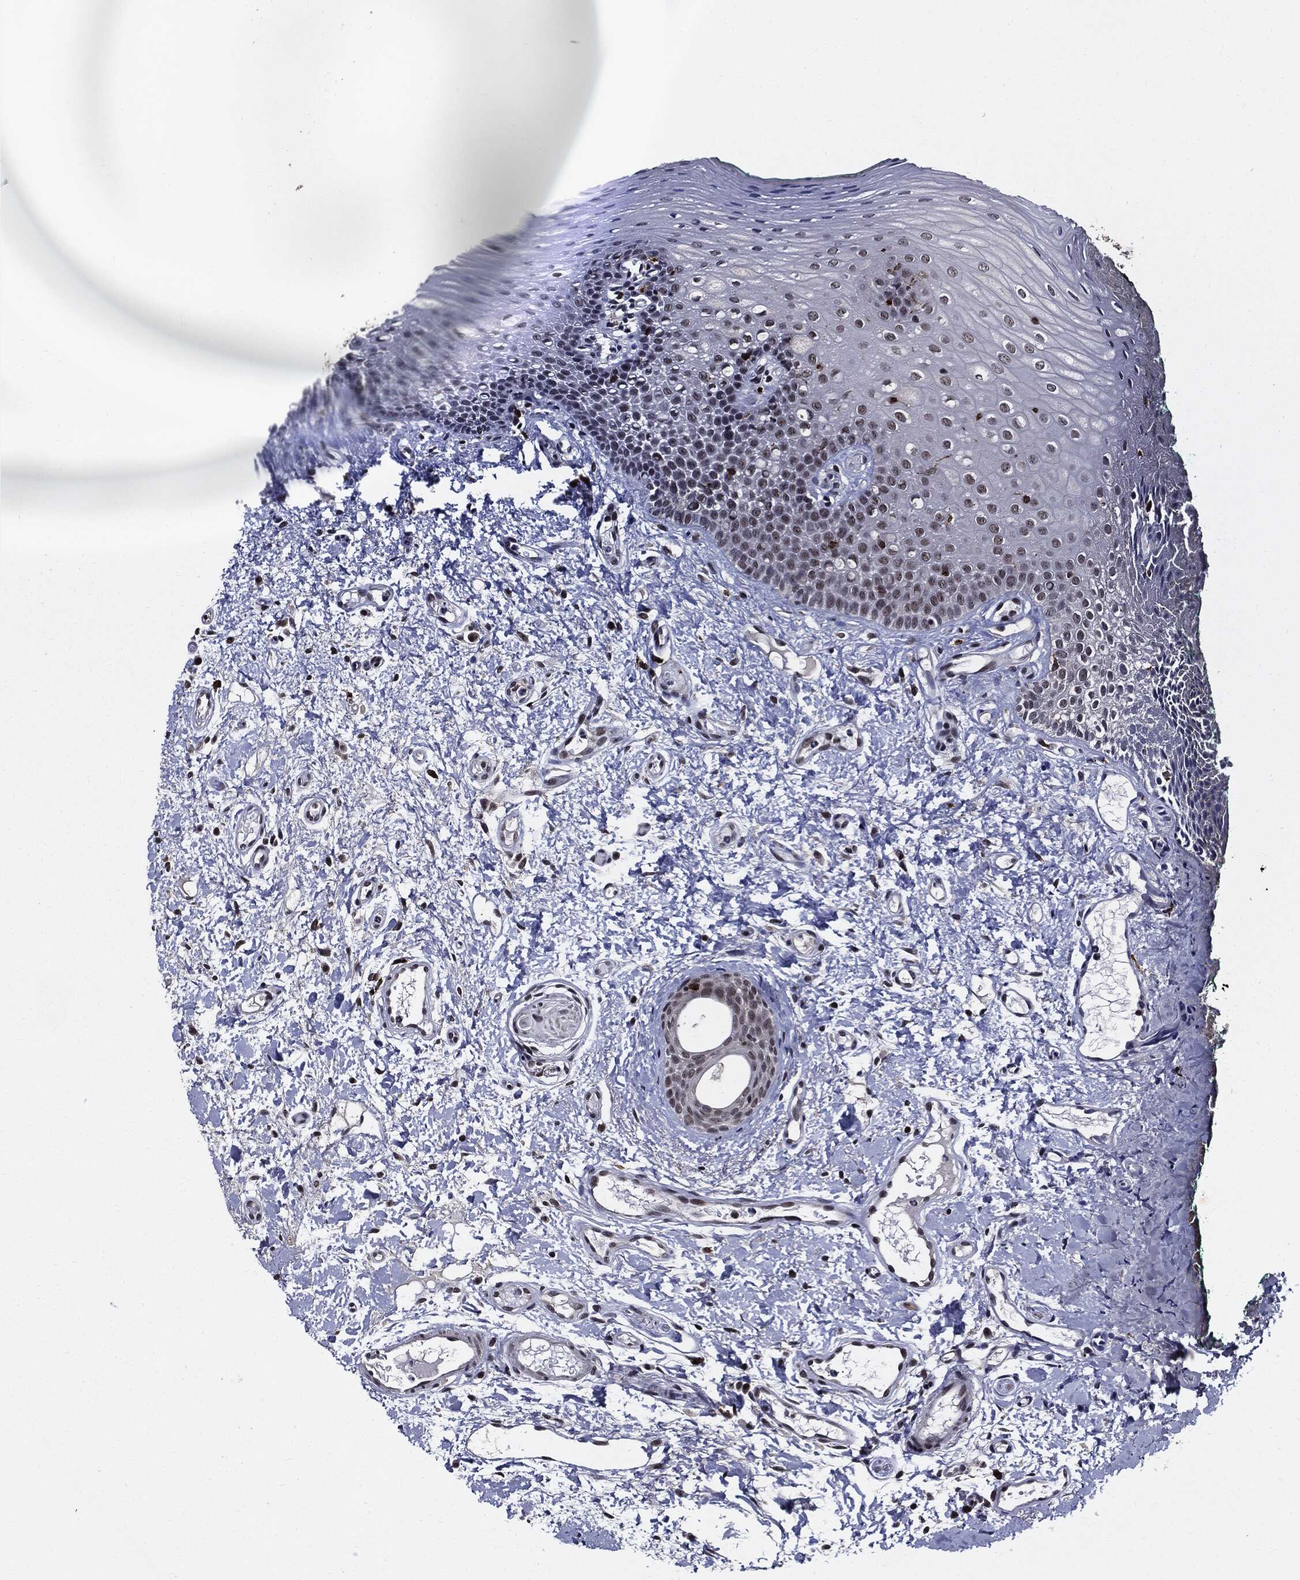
{"staining": {"intensity": "weak", "quantity": "<25%", "location": "nuclear"}, "tissue": "oral mucosa", "cell_type": "Squamous epithelial cells", "image_type": "normal", "snomed": [{"axis": "morphology", "description": "Normal tissue, NOS"}, {"axis": "topography", "description": "Oral tissue"}], "caption": "Oral mucosa was stained to show a protein in brown. There is no significant positivity in squamous epithelial cells. Nuclei are stained in blue.", "gene": "SUGT1", "patient": {"sex": "female", "age": 83}}